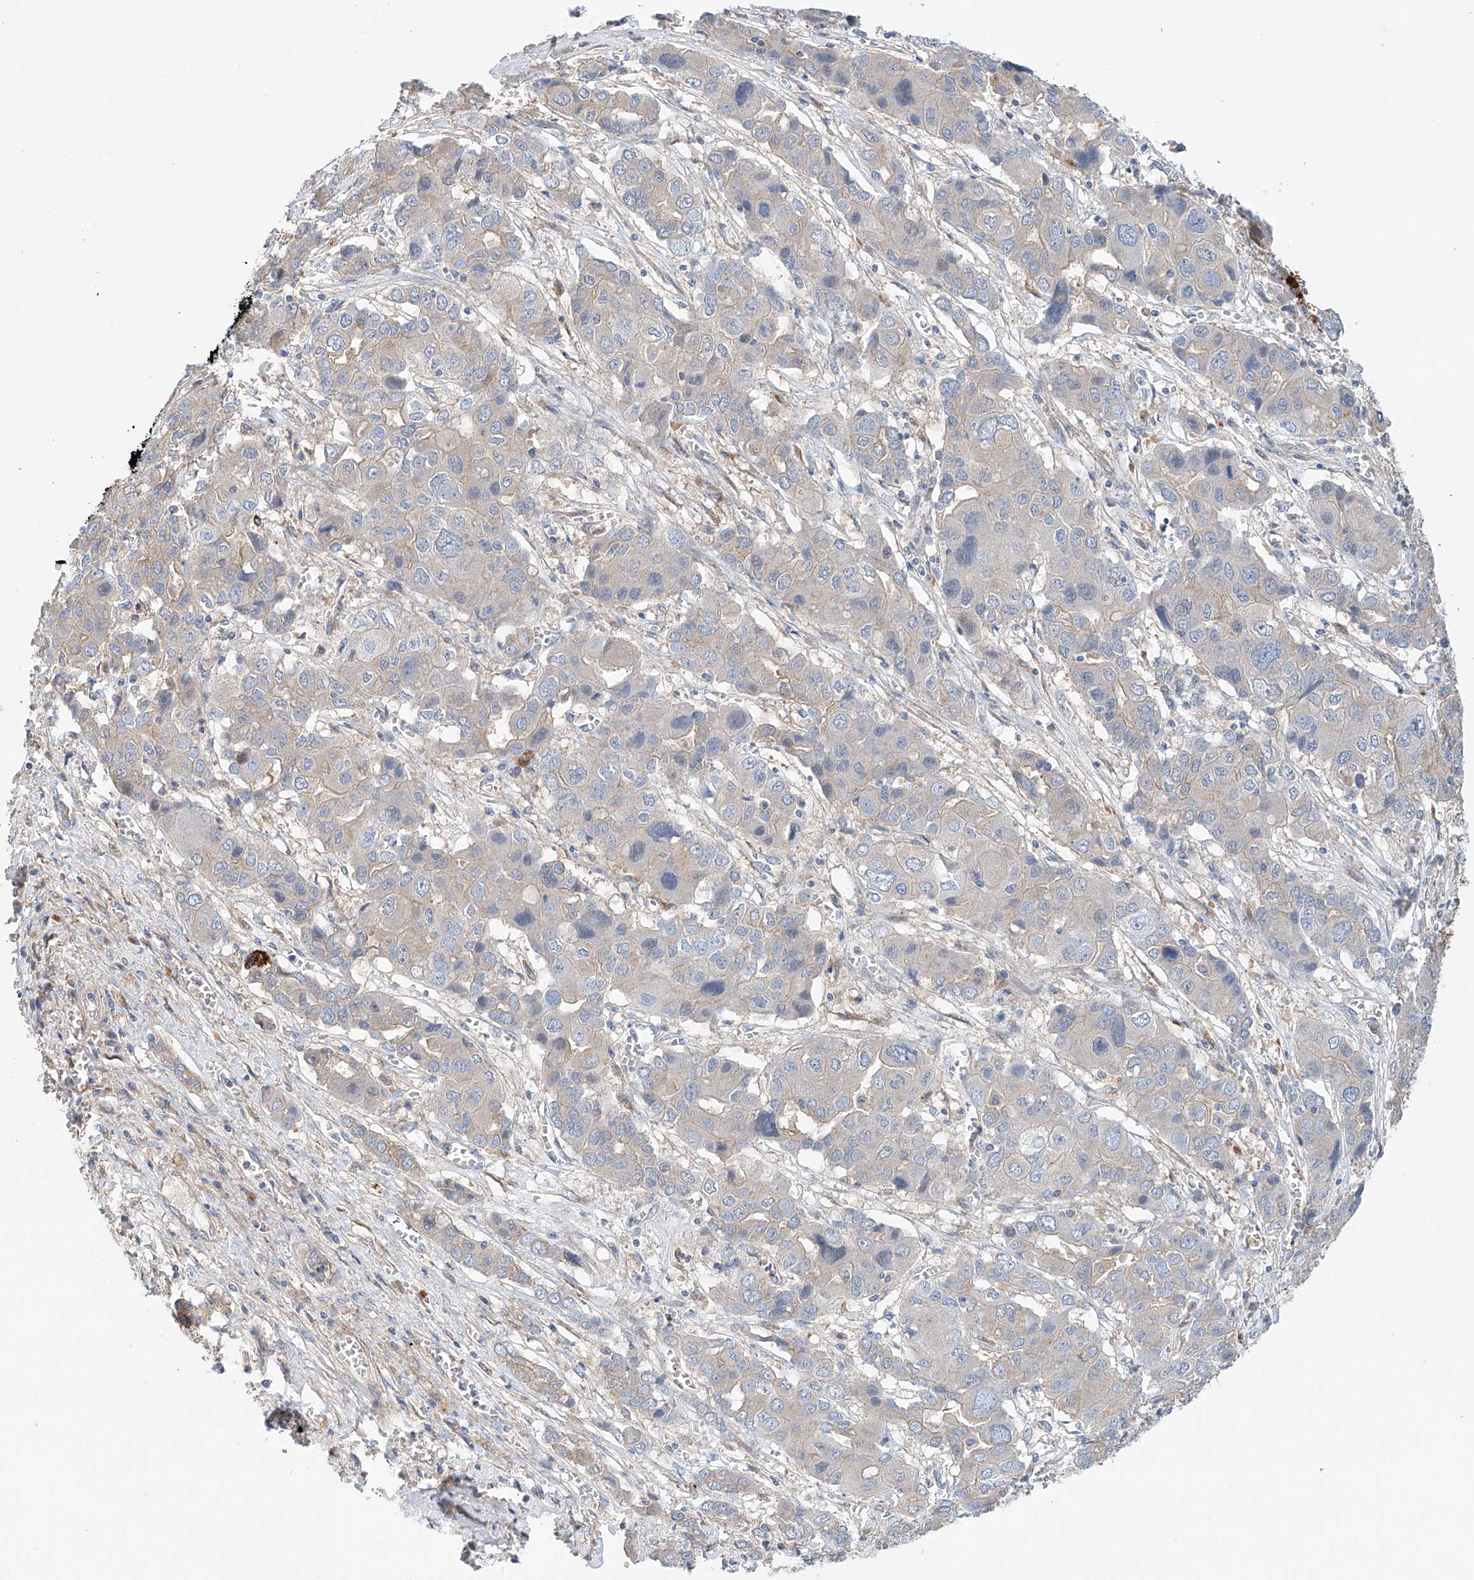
{"staining": {"intensity": "negative", "quantity": "none", "location": "none"}, "tissue": "liver cancer", "cell_type": "Tumor cells", "image_type": "cancer", "snomed": [{"axis": "morphology", "description": "Cholangiocarcinoma"}, {"axis": "topography", "description": "Liver"}], "caption": "Immunohistochemistry (IHC) histopathology image of human liver cholangiocarcinoma stained for a protein (brown), which demonstrates no positivity in tumor cells. (DAB (3,3'-diaminobenzidine) immunohistochemistry visualized using brightfield microscopy, high magnification).", "gene": "SLC22A7", "patient": {"sex": "male", "age": 67}}